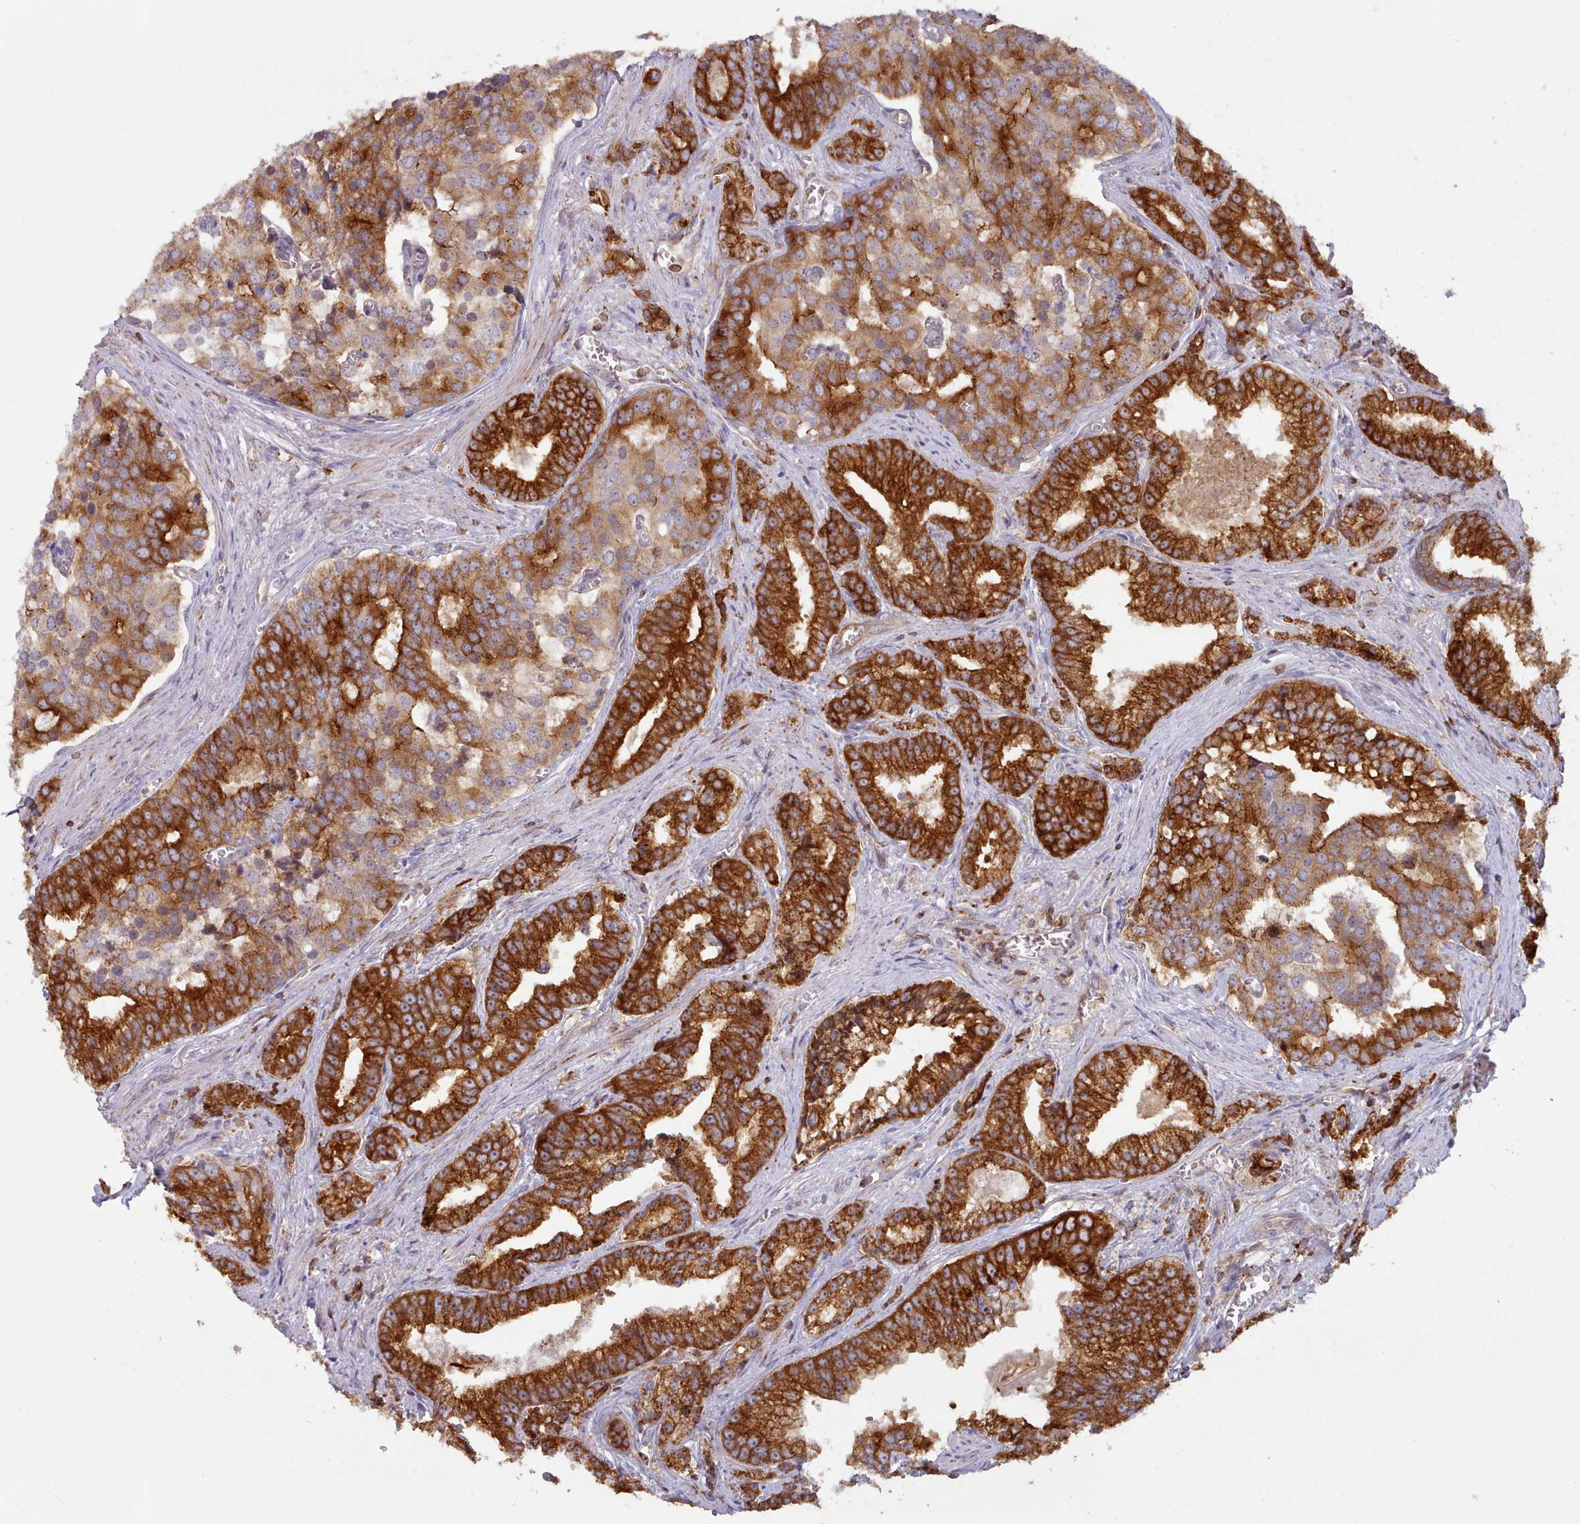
{"staining": {"intensity": "strong", "quantity": ">75%", "location": "cytoplasmic/membranous"}, "tissue": "prostate cancer", "cell_type": "Tumor cells", "image_type": "cancer", "snomed": [{"axis": "morphology", "description": "Adenocarcinoma, High grade"}, {"axis": "topography", "description": "Prostate"}], "caption": "Immunohistochemistry staining of prostate adenocarcinoma (high-grade), which displays high levels of strong cytoplasmic/membranous expression in approximately >75% of tumor cells indicating strong cytoplasmic/membranous protein staining. The staining was performed using DAB (brown) for protein detection and nuclei were counterstained in hematoxylin (blue).", "gene": "CRYBG1", "patient": {"sex": "male", "age": 67}}